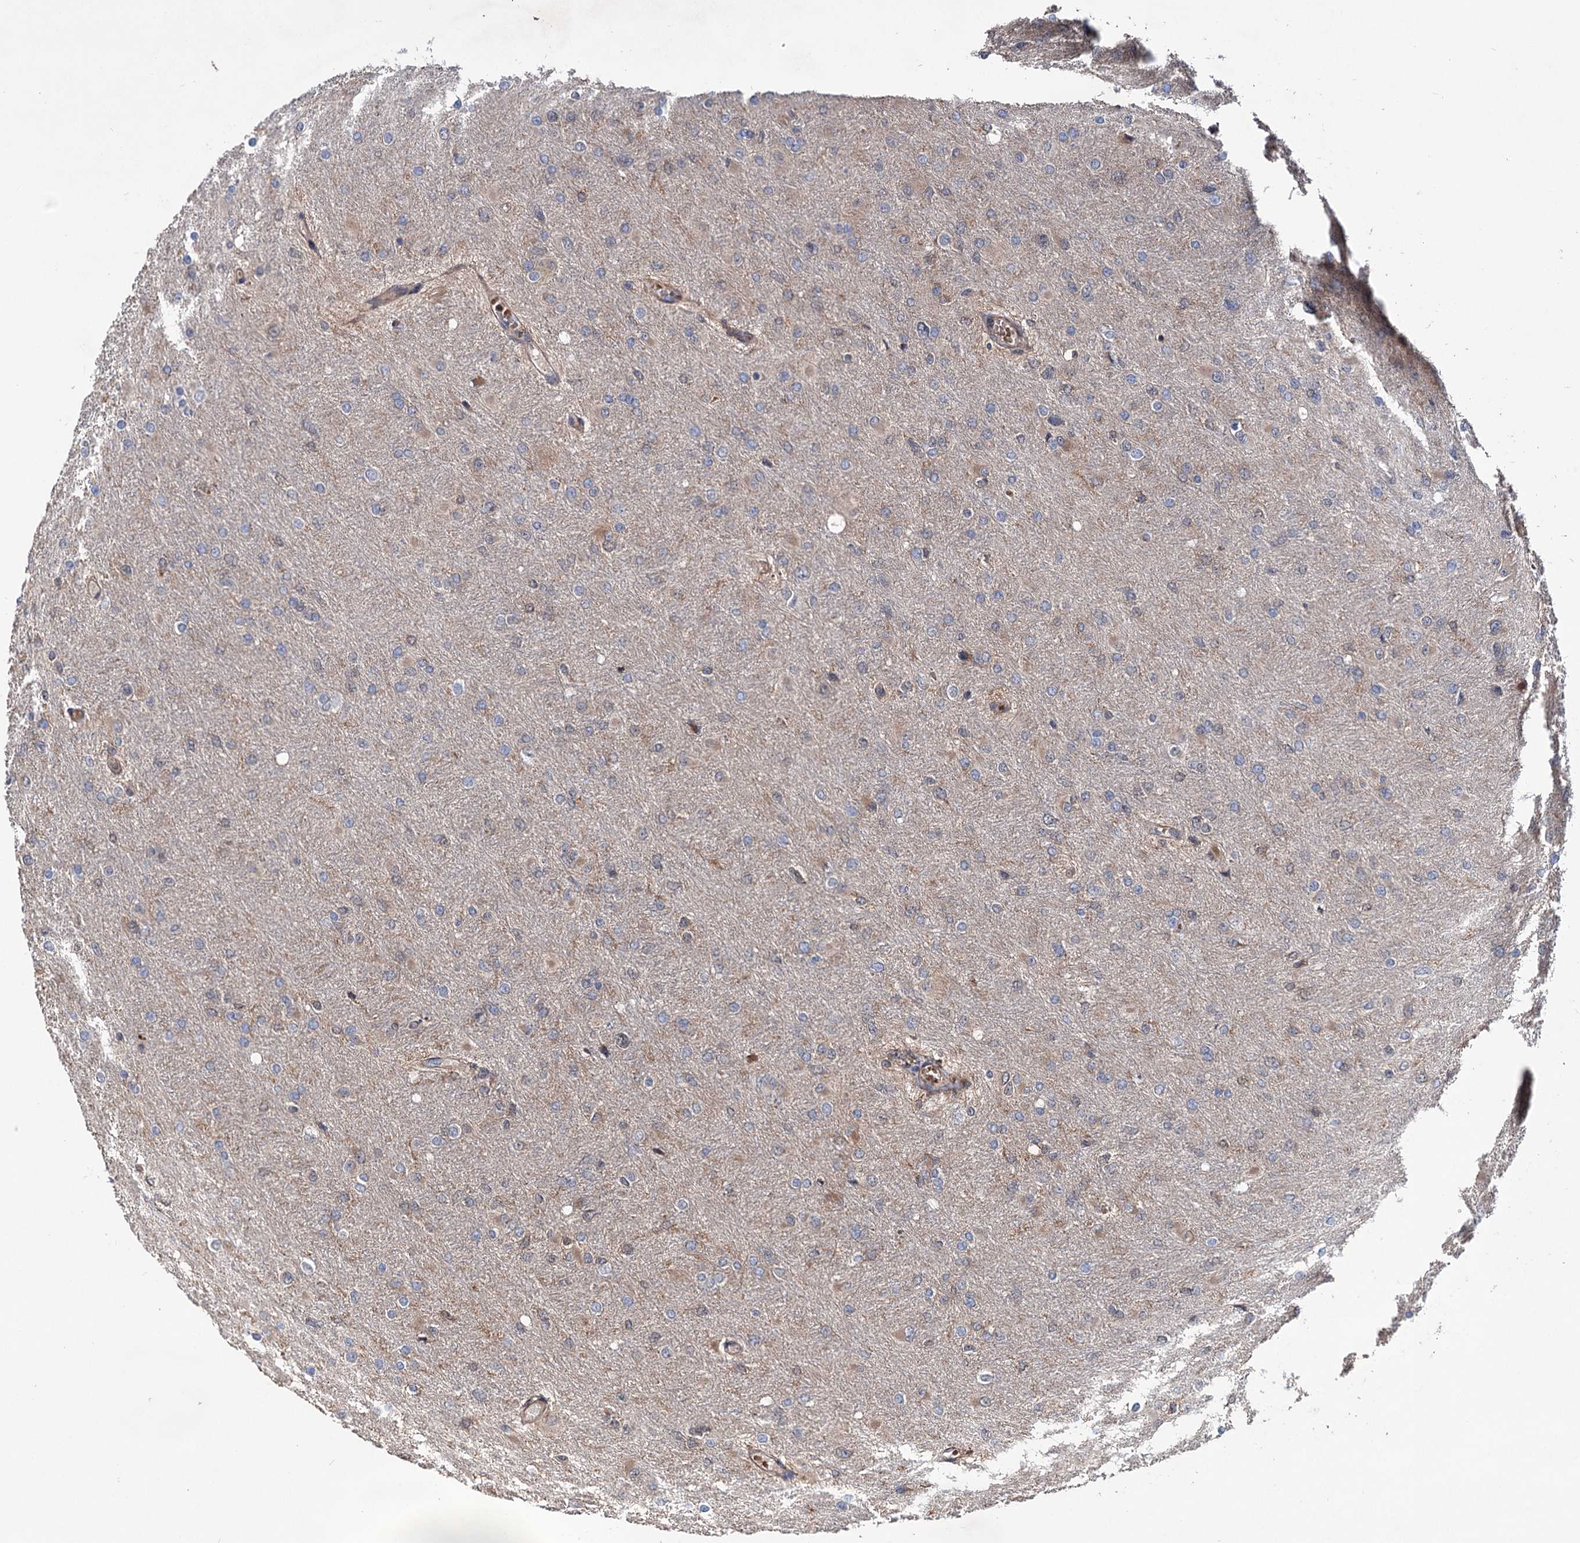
{"staining": {"intensity": "weak", "quantity": "<25%", "location": "cytoplasmic/membranous"}, "tissue": "glioma", "cell_type": "Tumor cells", "image_type": "cancer", "snomed": [{"axis": "morphology", "description": "Glioma, malignant, High grade"}, {"axis": "topography", "description": "Cerebral cortex"}], "caption": "The histopathology image demonstrates no significant positivity in tumor cells of malignant high-grade glioma. The staining was performed using DAB to visualize the protein expression in brown, while the nuclei were stained in blue with hematoxylin (Magnification: 20x).", "gene": "GRIP1", "patient": {"sex": "female", "age": 36}}